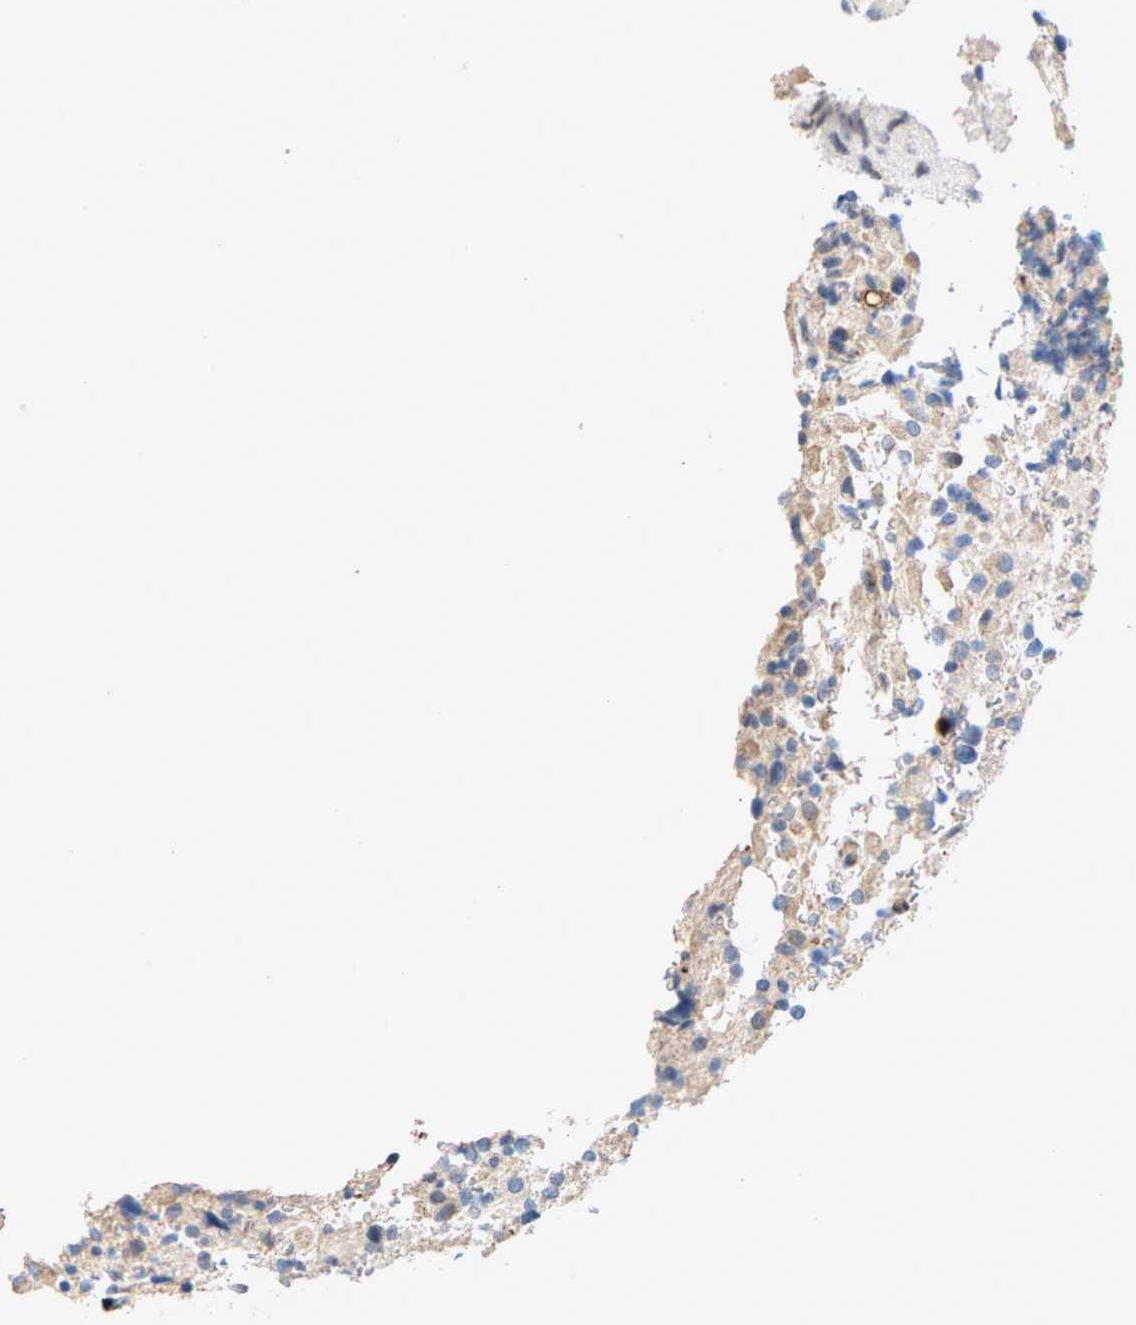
{"staining": {"intensity": "weak", "quantity": "25%-75%", "location": "cytoplasmic/membranous"}, "tissue": "glioma", "cell_type": "Tumor cells", "image_type": "cancer", "snomed": [{"axis": "morphology", "description": "Glioma, malignant, High grade"}, {"axis": "topography", "description": "Brain"}], "caption": "Immunohistochemistry (DAB (3,3'-diaminobenzidine)) staining of glioma demonstrates weak cytoplasmic/membranous protein positivity in approximately 25%-75% of tumor cells.", "gene": "ZPR1", "patient": {"sex": "male", "age": 71}}